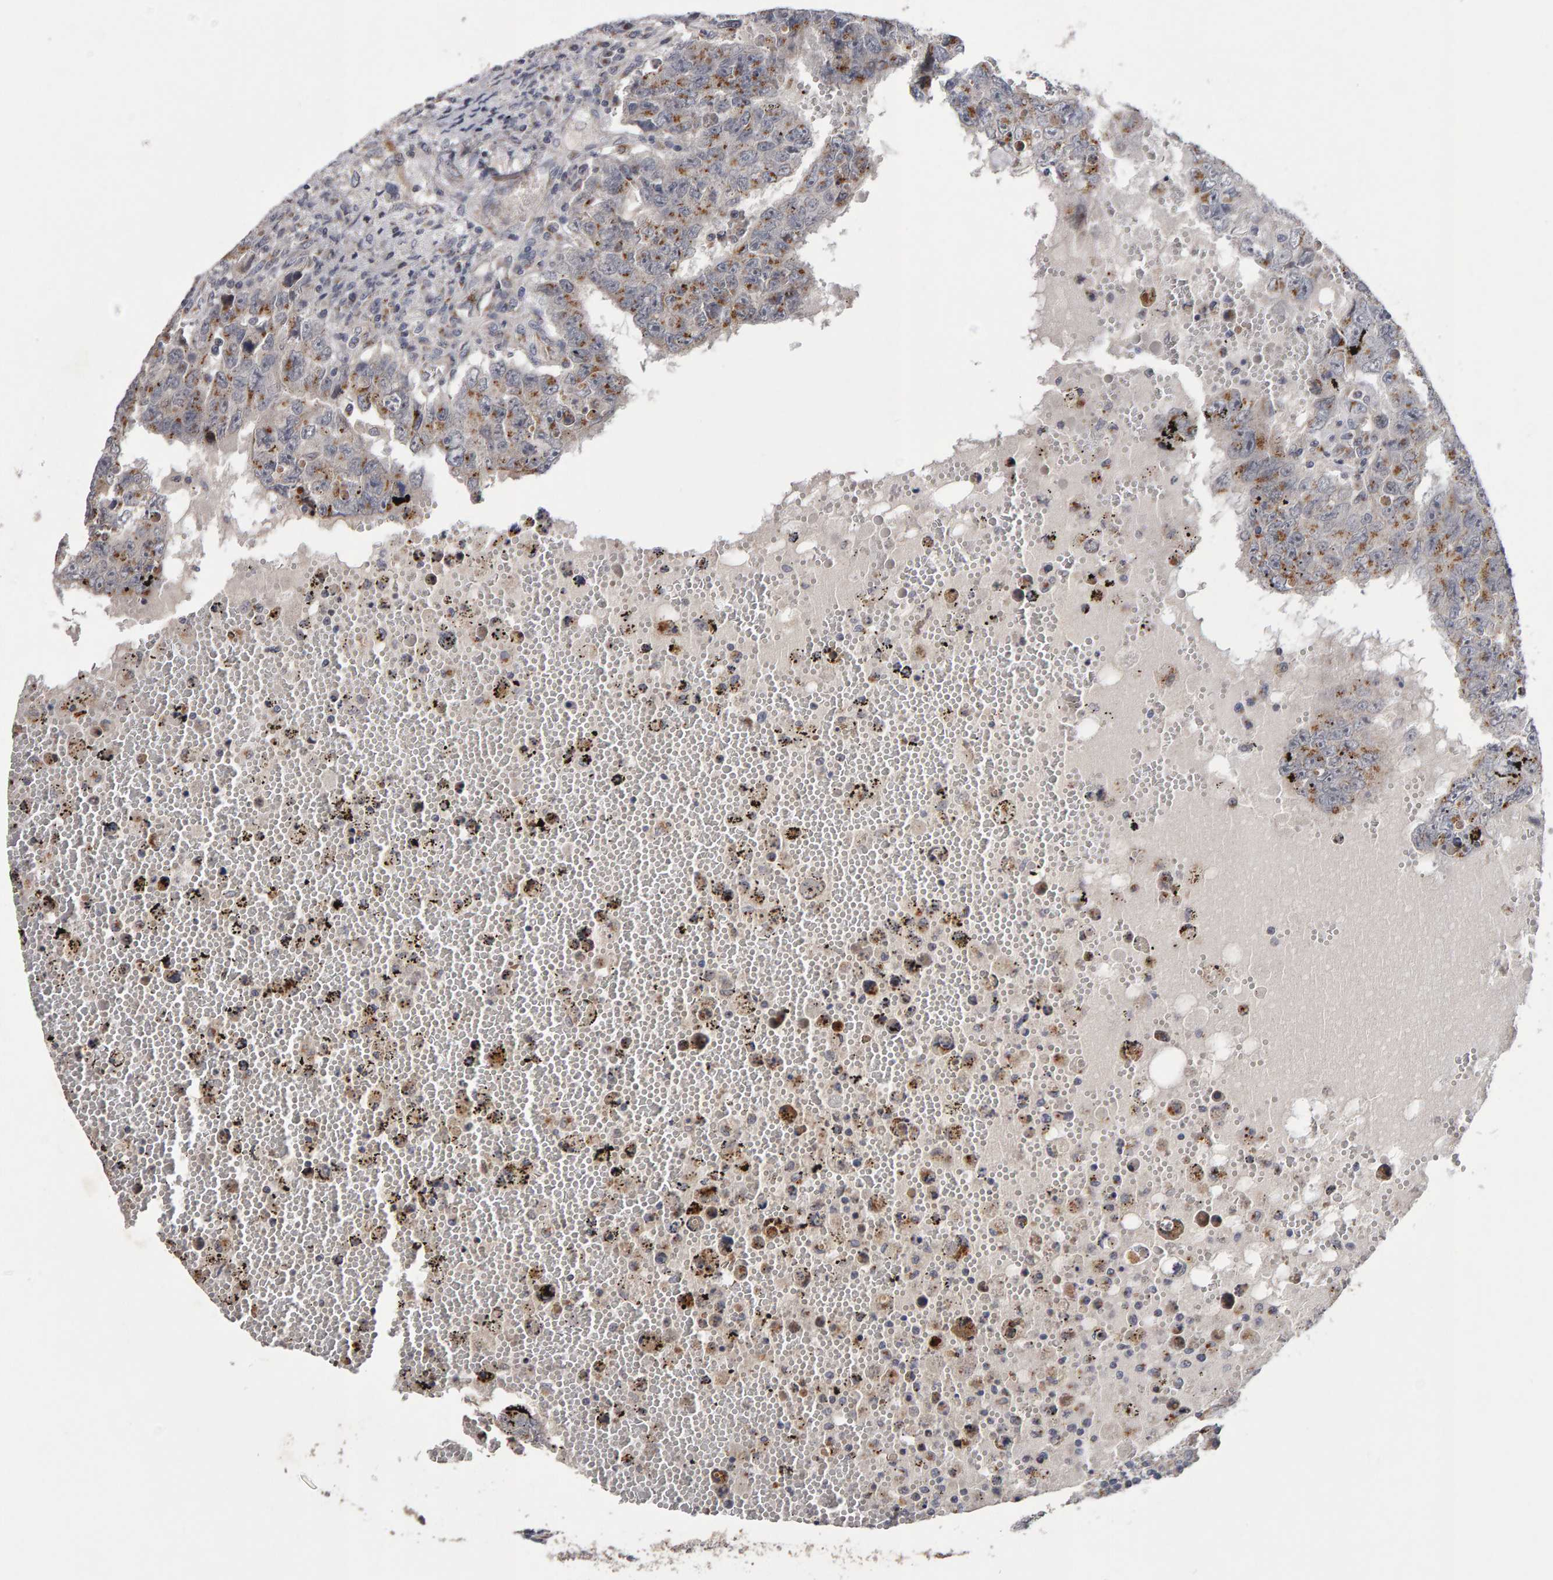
{"staining": {"intensity": "moderate", "quantity": ">75%", "location": "cytoplasmic/membranous"}, "tissue": "testis cancer", "cell_type": "Tumor cells", "image_type": "cancer", "snomed": [{"axis": "morphology", "description": "Carcinoma, Embryonal, NOS"}, {"axis": "topography", "description": "Testis"}], "caption": "The histopathology image exhibits staining of embryonal carcinoma (testis), revealing moderate cytoplasmic/membranous protein staining (brown color) within tumor cells. The protein of interest is shown in brown color, while the nuclei are stained blue.", "gene": "CANT1", "patient": {"sex": "male", "age": 26}}